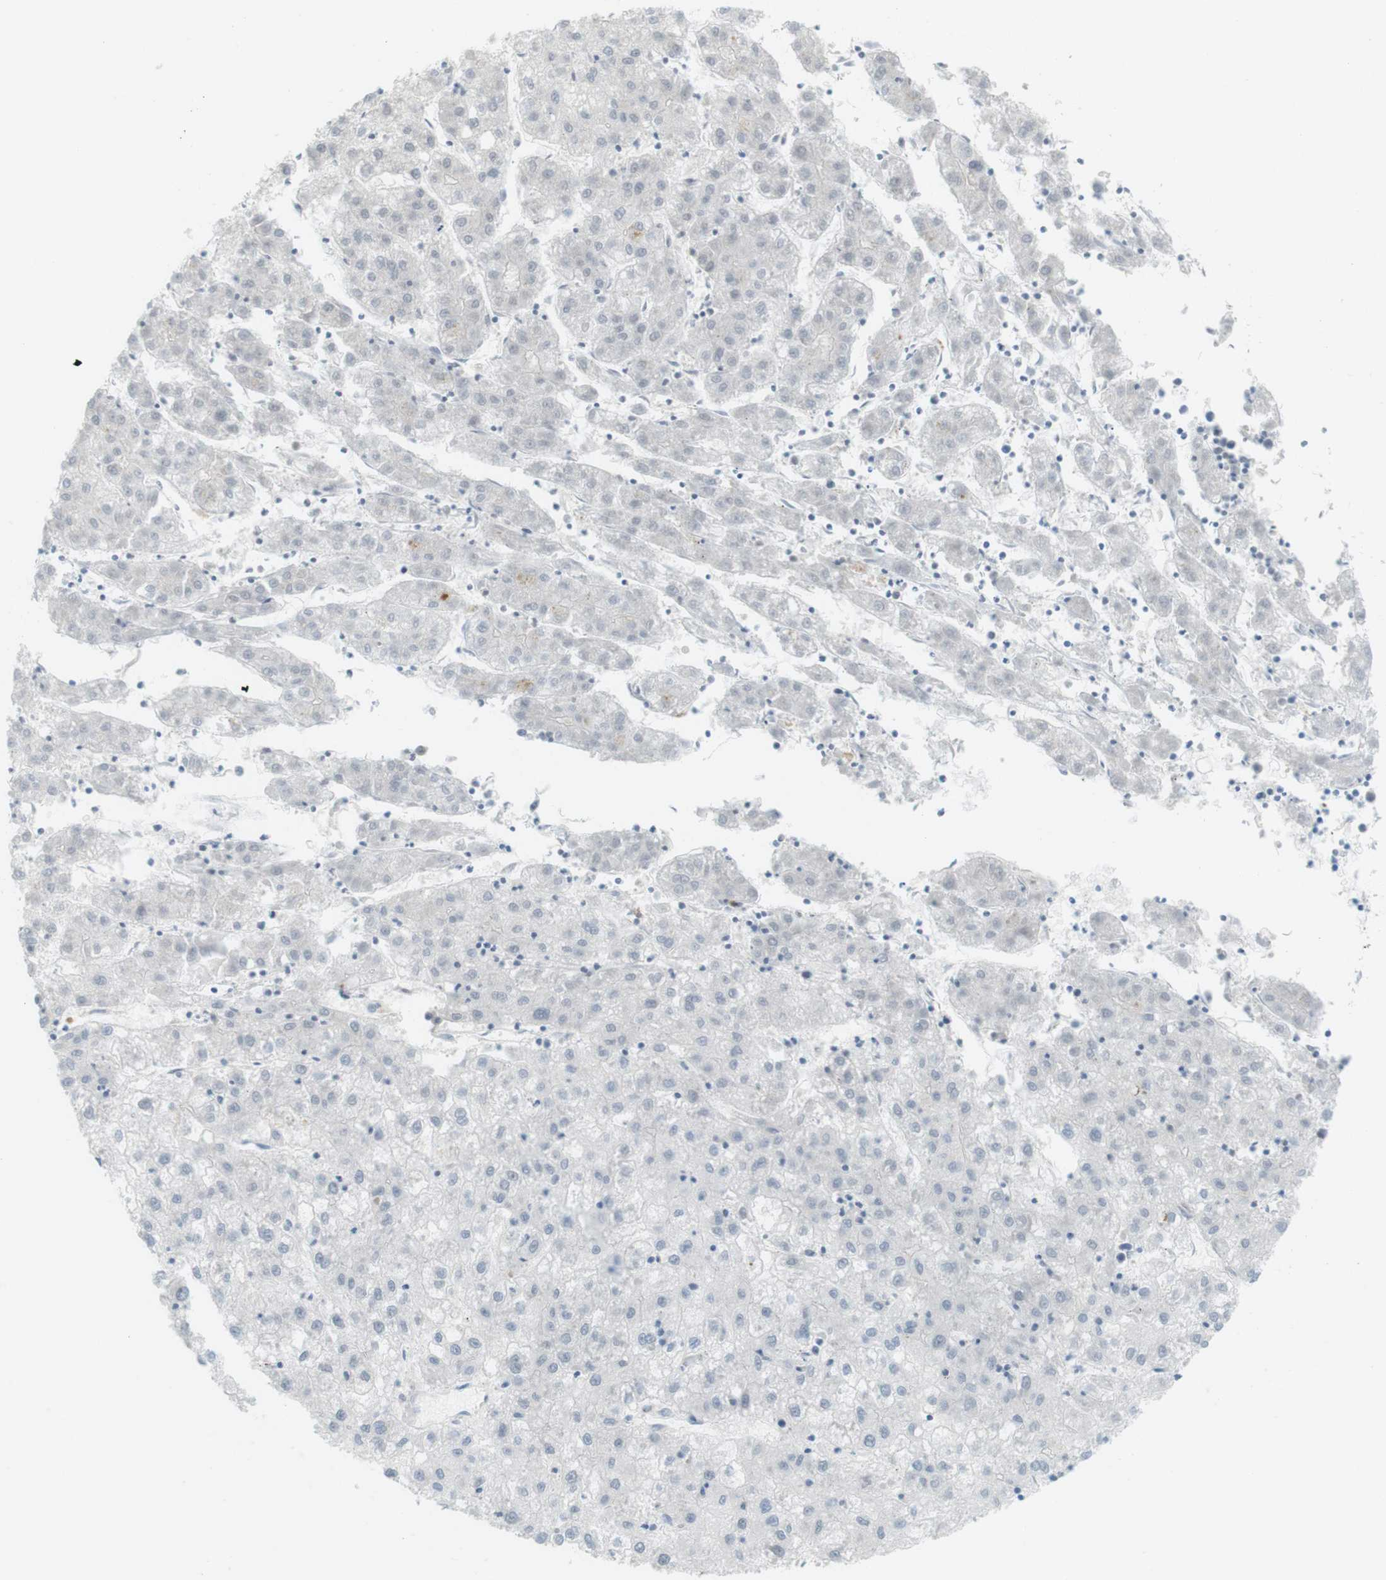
{"staining": {"intensity": "negative", "quantity": "none", "location": "none"}, "tissue": "liver cancer", "cell_type": "Tumor cells", "image_type": "cancer", "snomed": [{"axis": "morphology", "description": "Carcinoma, Hepatocellular, NOS"}, {"axis": "topography", "description": "Liver"}], "caption": "The micrograph displays no significant expression in tumor cells of liver hepatocellular carcinoma.", "gene": "DMC1", "patient": {"sex": "male", "age": 72}}